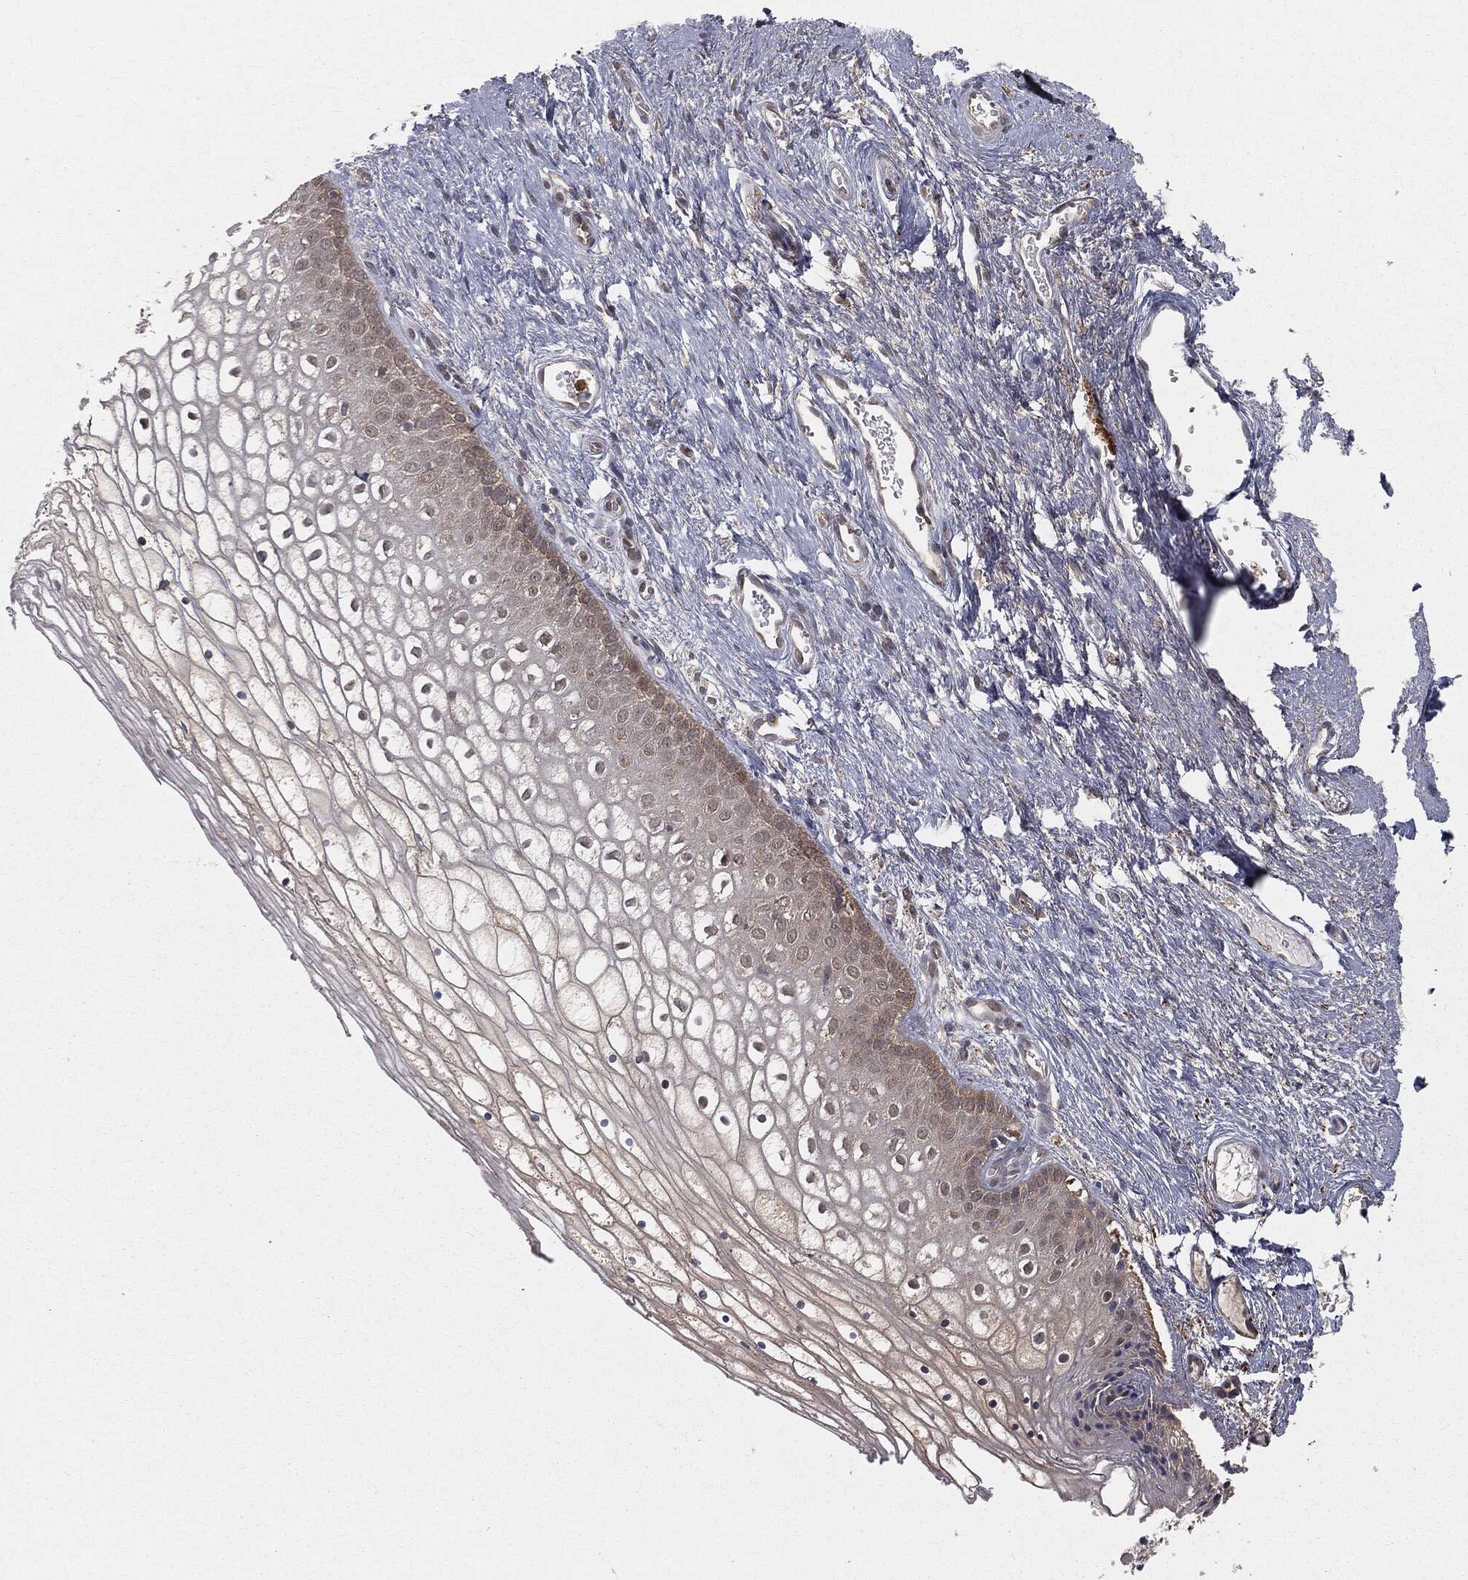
{"staining": {"intensity": "moderate", "quantity": "<25%", "location": "nuclear"}, "tissue": "vagina", "cell_type": "Squamous epithelial cells", "image_type": "normal", "snomed": [{"axis": "morphology", "description": "Normal tissue, NOS"}, {"axis": "topography", "description": "Vagina"}], "caption": "Squamous epithelial cells reveal moderate nuclear expression in approximately <25% of cells in normal vagina.", "gene": "FBXO7", "patient": {"sex": "female", "age": 32}}